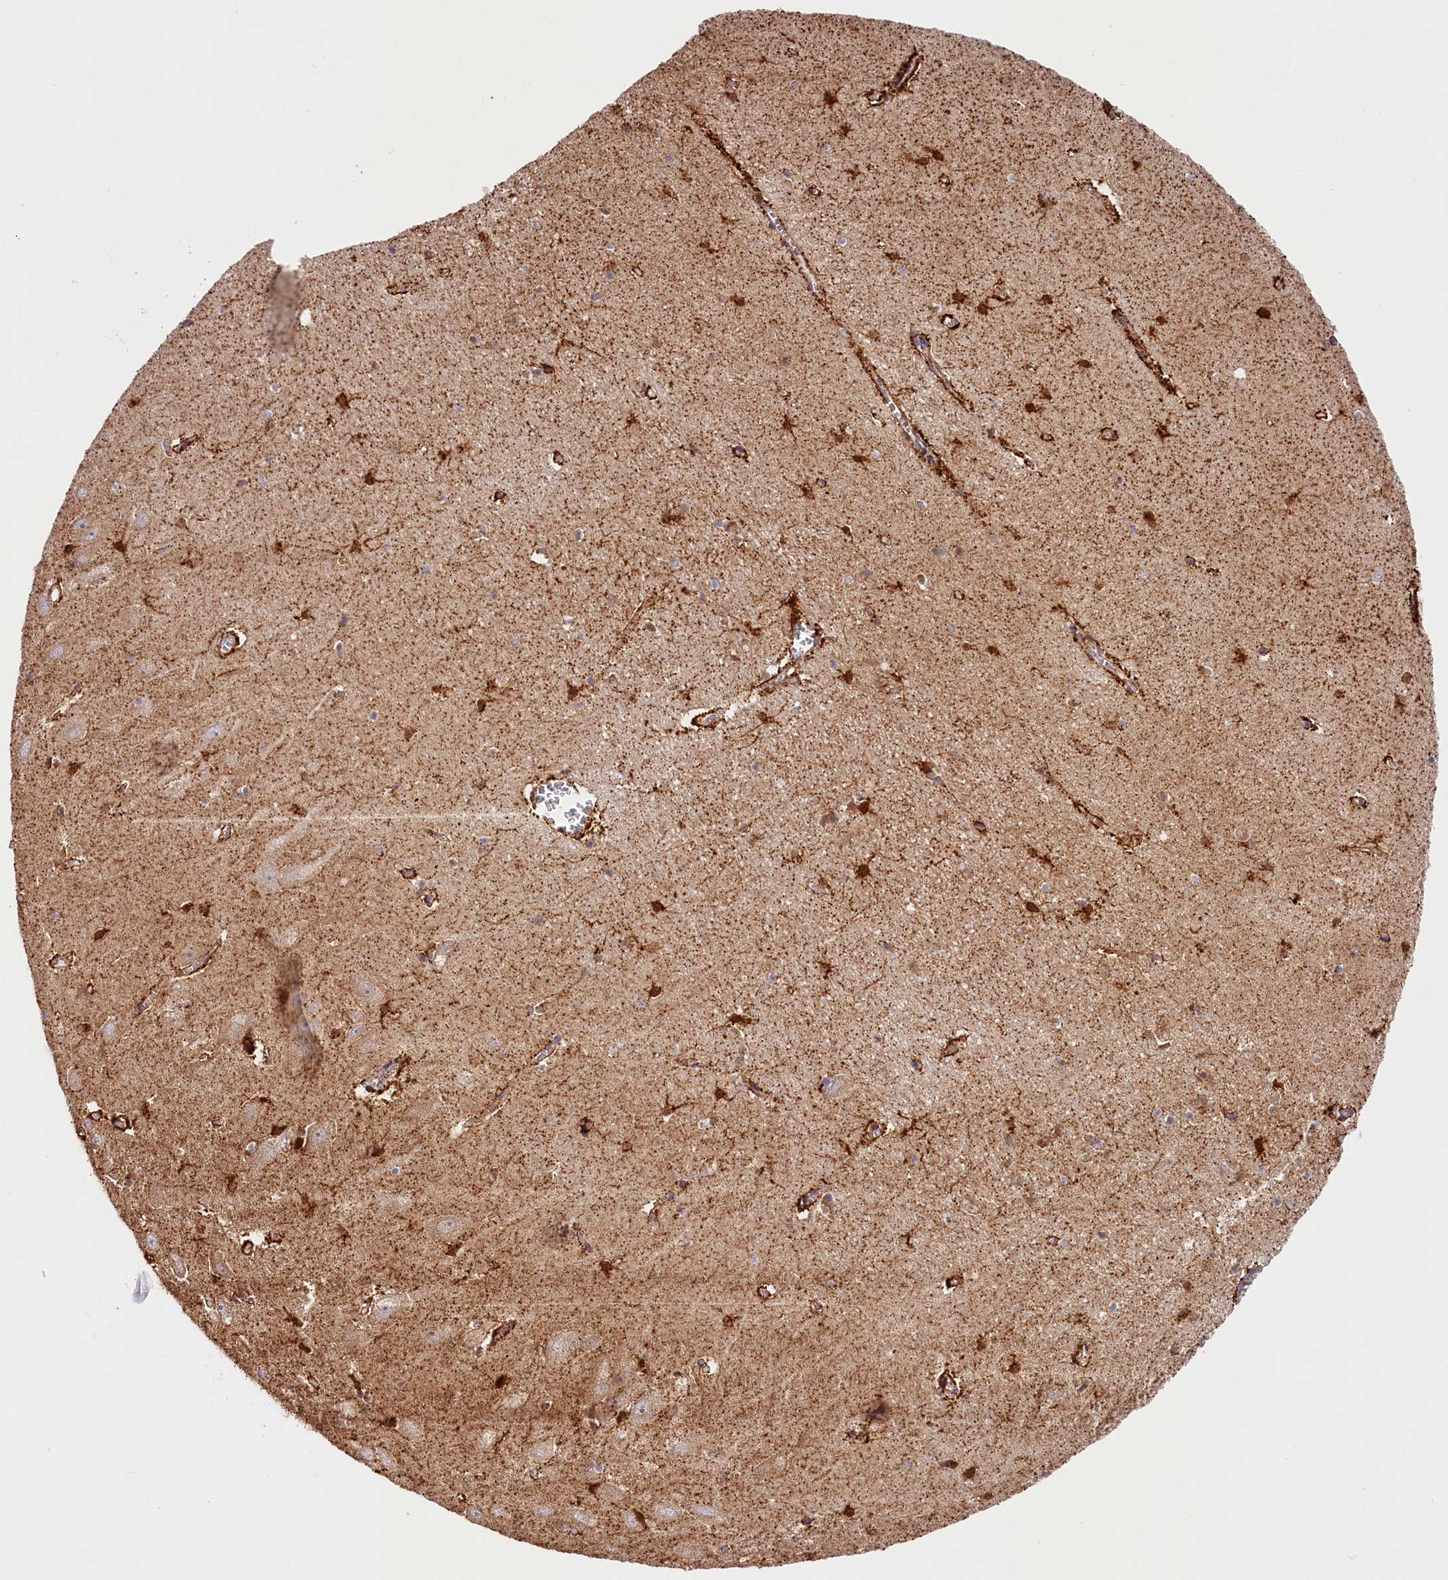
{"staining": {"intensity": "strong", "quantity": ">75%", "location": "cytoplasmic/membranous"}, "tissue": "hippocampus", "cell_type": "Glial cells", "image_type": "normal", "snomed": [{"axis": "morphology", "description": "Normal tissue, NOS"}, {"axis": "topography", "description": "Hippocampus"}], "caption": "A high amount of strong cytoplasmic/membranous expression is identified in approximately >75% of glial cells in unremarkable hippocampus.", "gene": "AKTIP", "patient": {"sex": "female", "age": 64}}